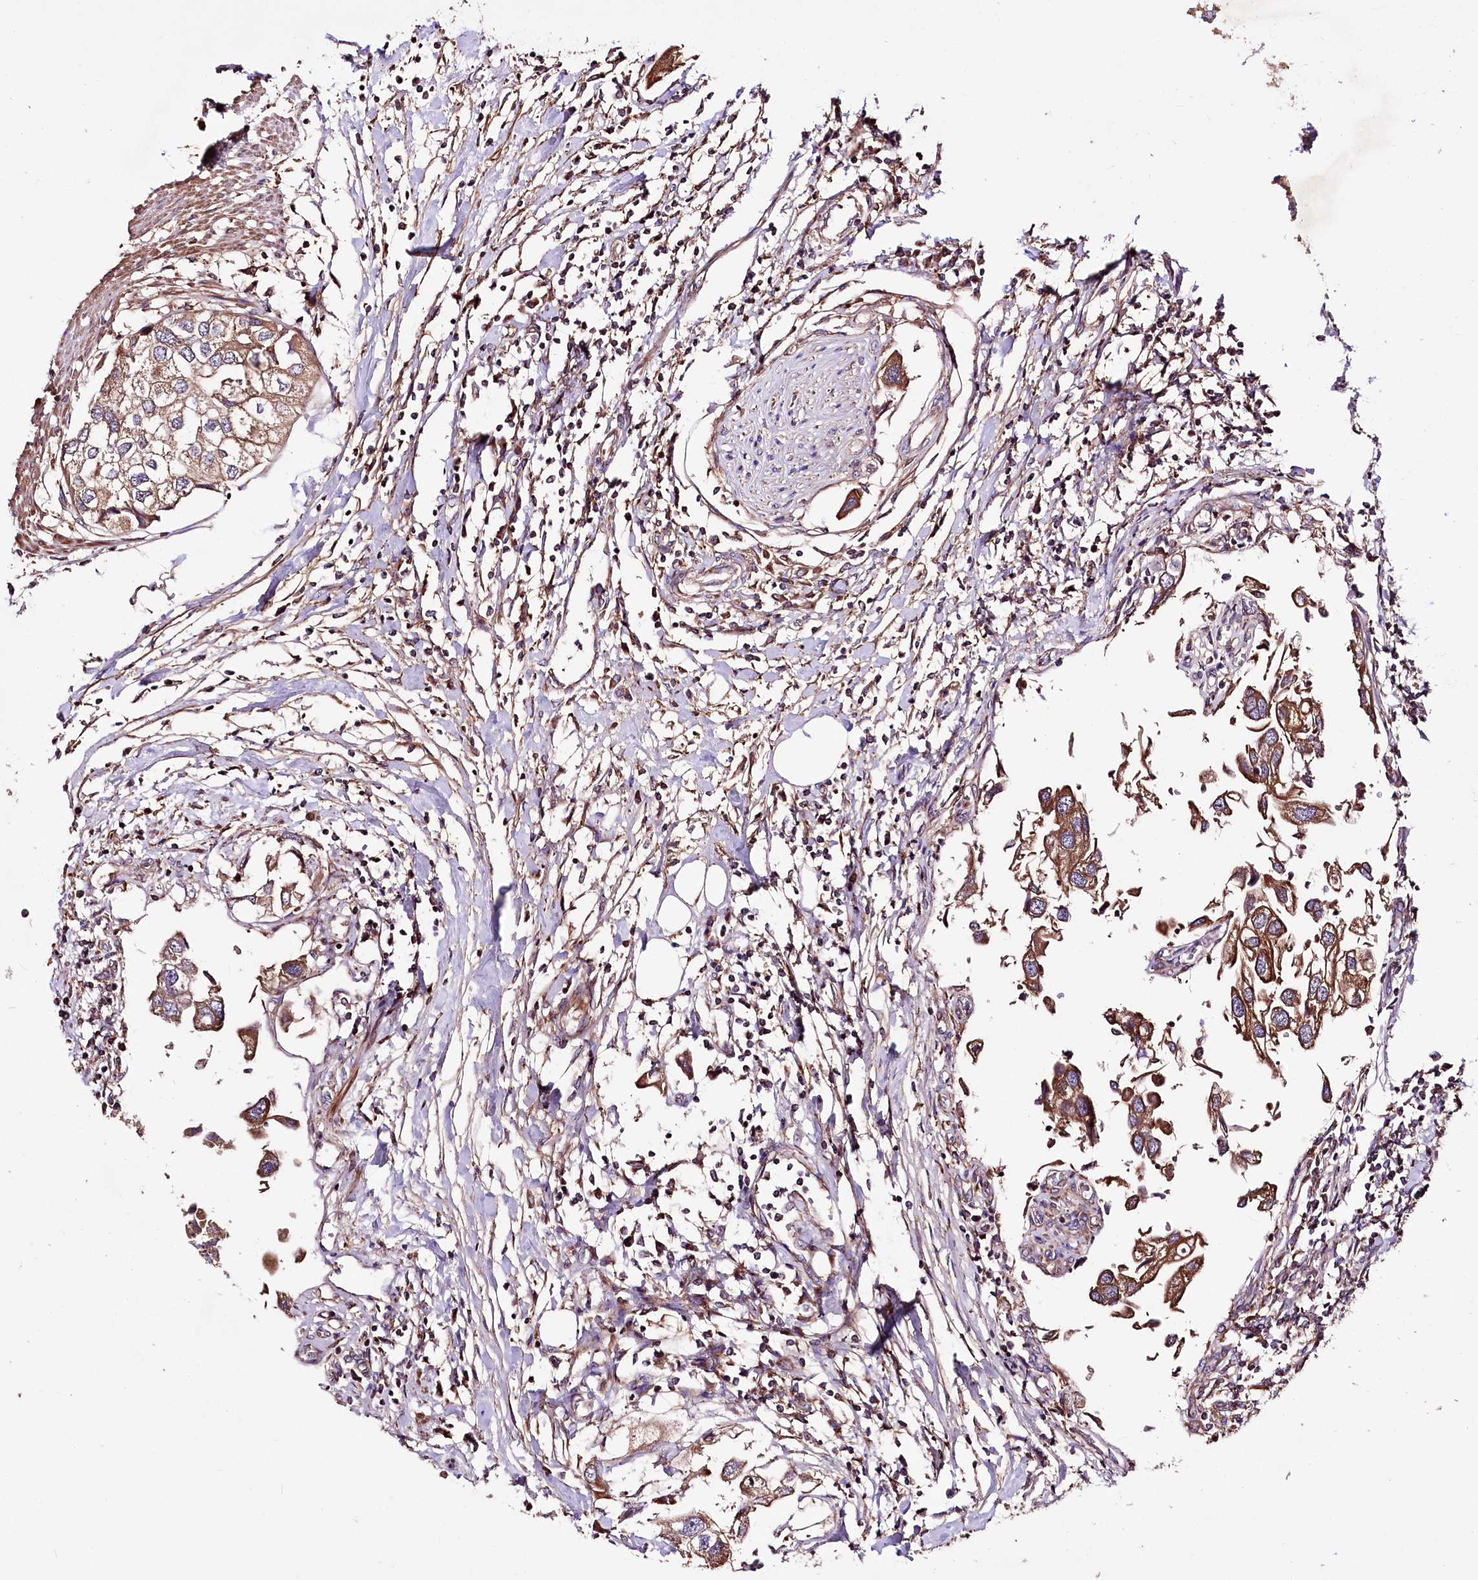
{"staining": {"intensity": "moderate", "quantity": "25%-75%", "location": "cytoplasmic/membranous"}, "tissue": "urothelial cancer", "cell_type": "Tumor cells", "image_type": "cancer", "snomed": [{"axis": "morphology", "description": "Urothelial carcinoma, High grade"}, {"axis": "topography", "description": "Urinary bladder"}], "caption": "The image shows immunohistochemical staining of high-grade urothelial carcinoma. There is moderate cytoplasmic/membranous positivity is identified in about 25%-75% of tumor cells.", "gene": "WWC1", "patient": {"sex": "male", "age": 64}}